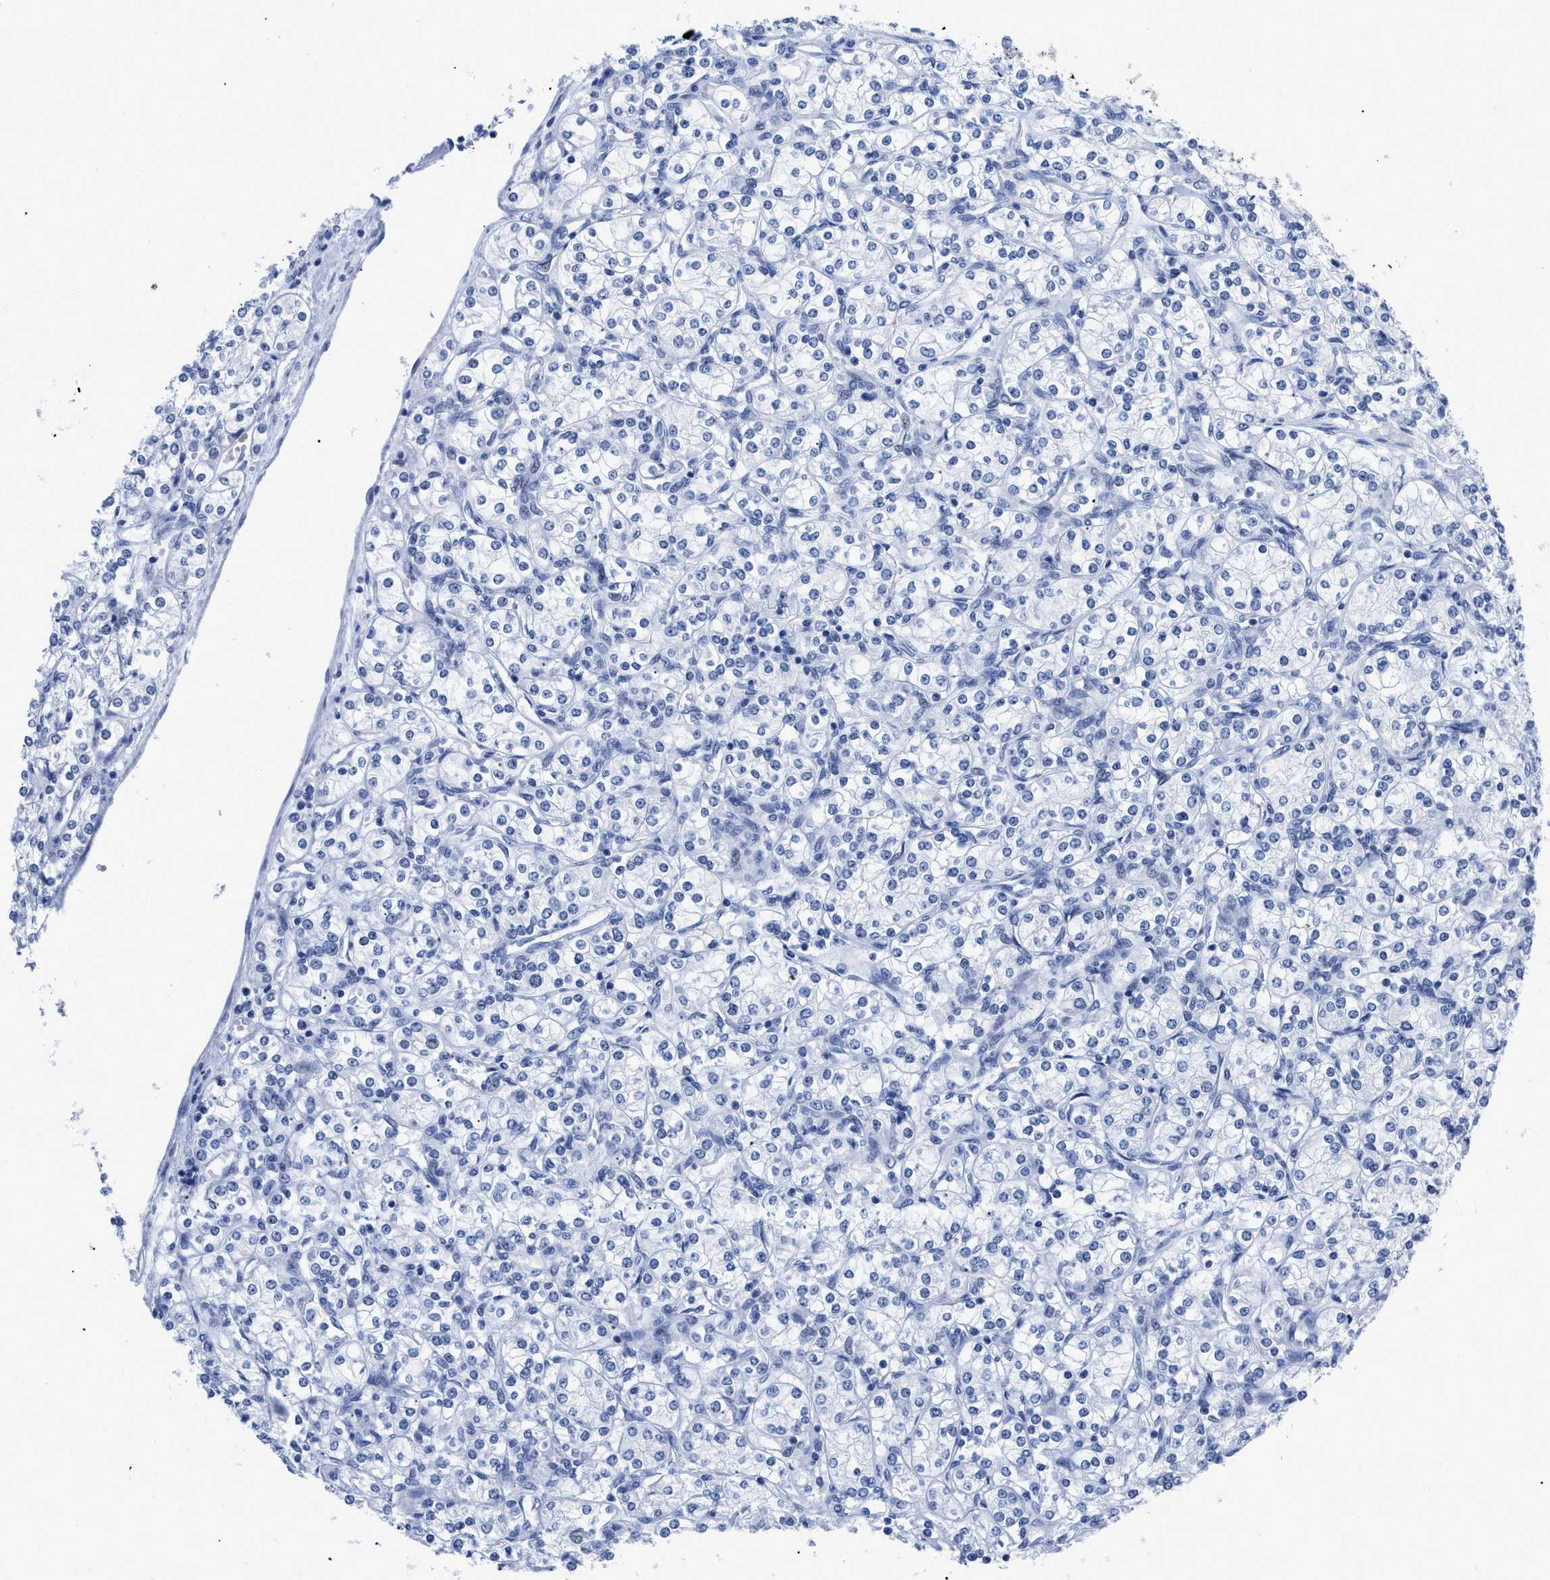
{"staining": {"intensity": "negative", "quantity": "none", "location": "none"}, "tissue": "renal cancer", "cell_type": "Tumor cells", "image_type": "cancer", "snomed": [{"axis": "morphology", "description": "Adenocarcinoma, NOS"}, {"axis": "topography", "description": "Kidney"}], "caption": "A photomicrograph of adenocarcinoma (renal) stained for a protein displays no brown staining in tumor cells. (DAB IHC with hematoxylin counter stain).", "gene": "DUSP26", "patient": {"sex": "male", "age": 77}}